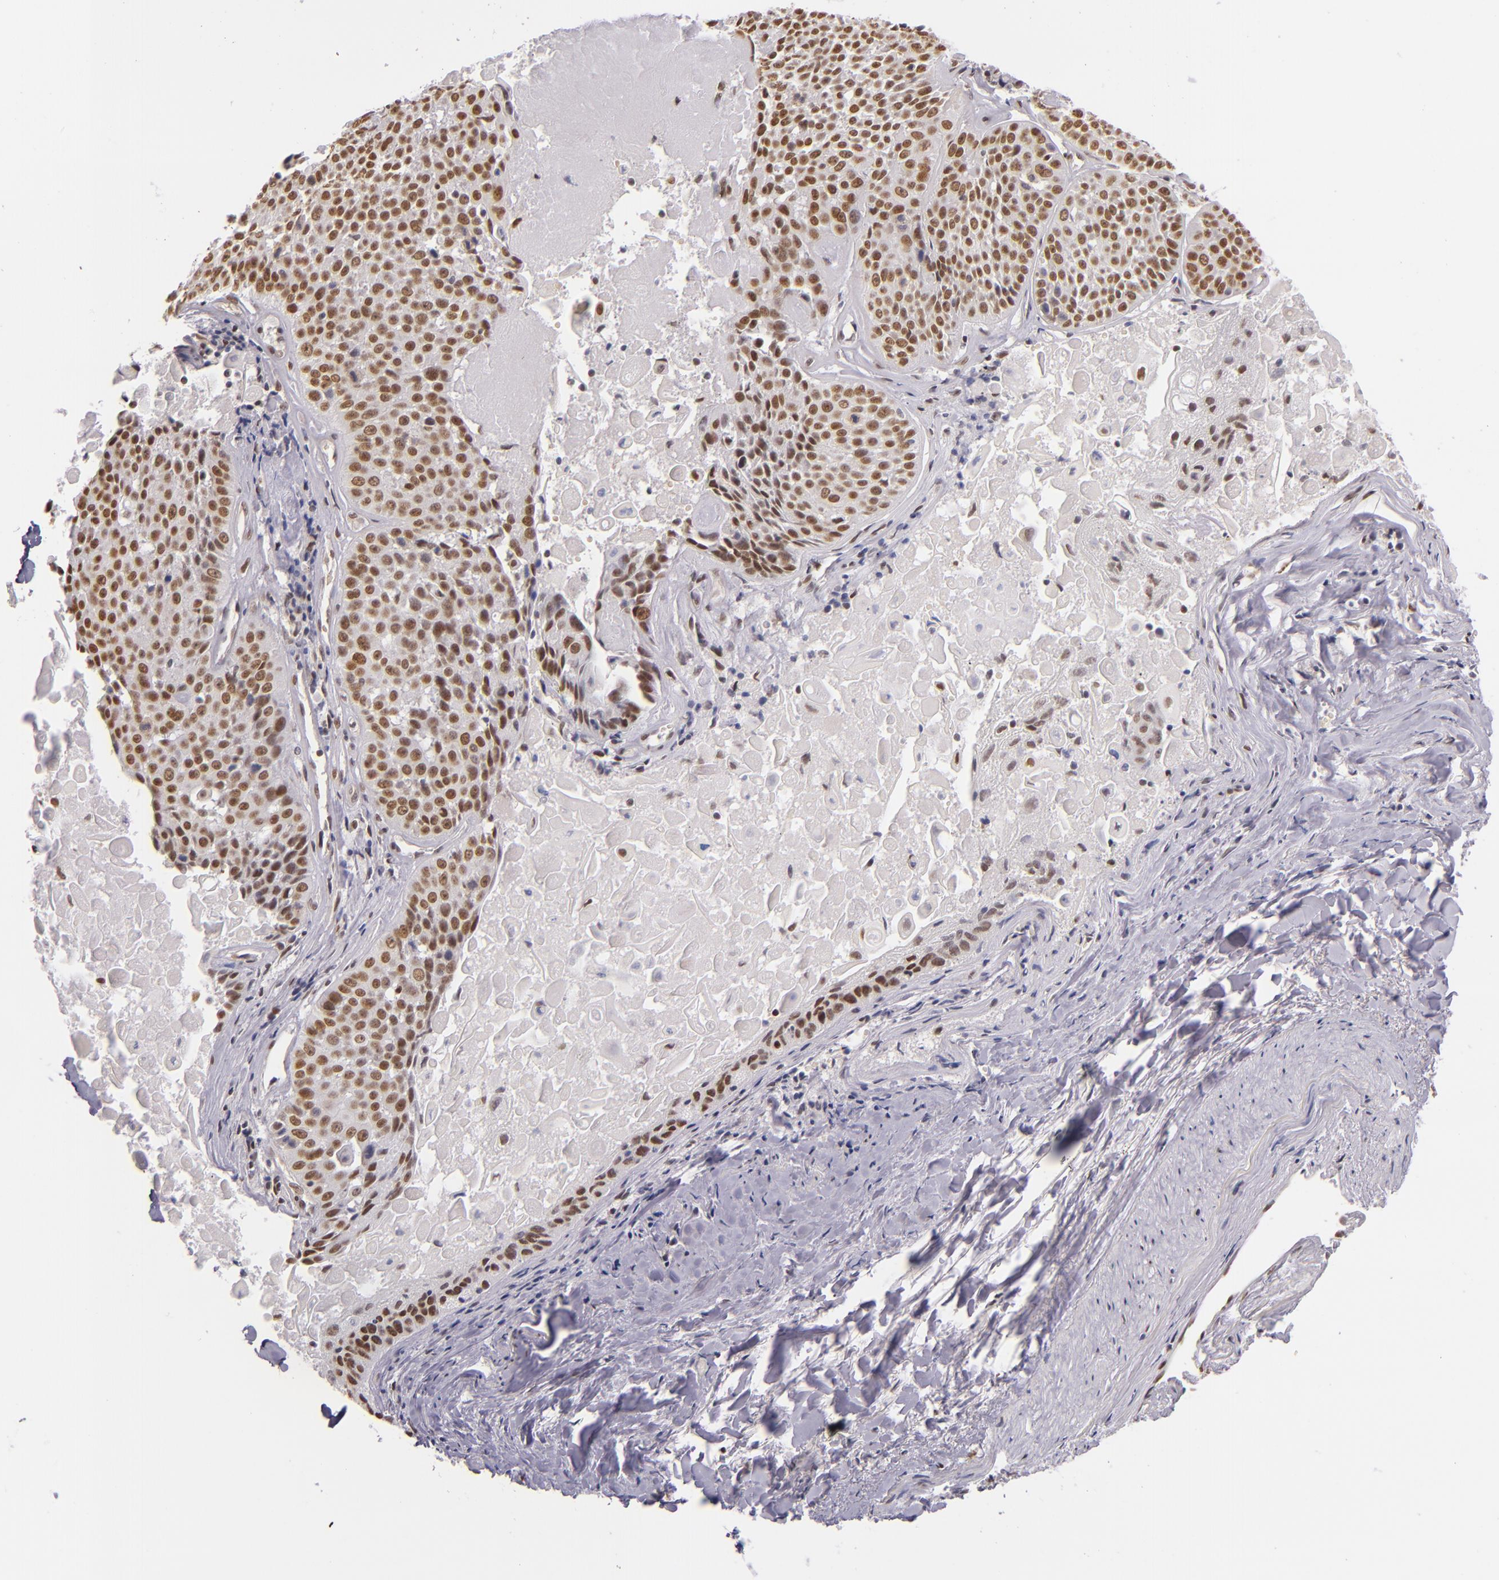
{"staining": {"intensity": "moderate", "quantity": ">75%", "location": "nuclear"}, "tissue": "lung cancer", "cell_type": "Tumor cells", "image_type": "cancer", "snomed": [{"axis": "morphology", "description": "Adenocarcinoma, NOS"}, {"axis": "topography", "description": "Lung"}], "caption": "A high-resolution photomicrograph shows IHC staining of lung cancer (adenocarcinoma), which shows moderate nuclear staining in about >75% of tumor cells.", "gene": "NCOR2", "patient": {"sex": "male", "age": 60}}